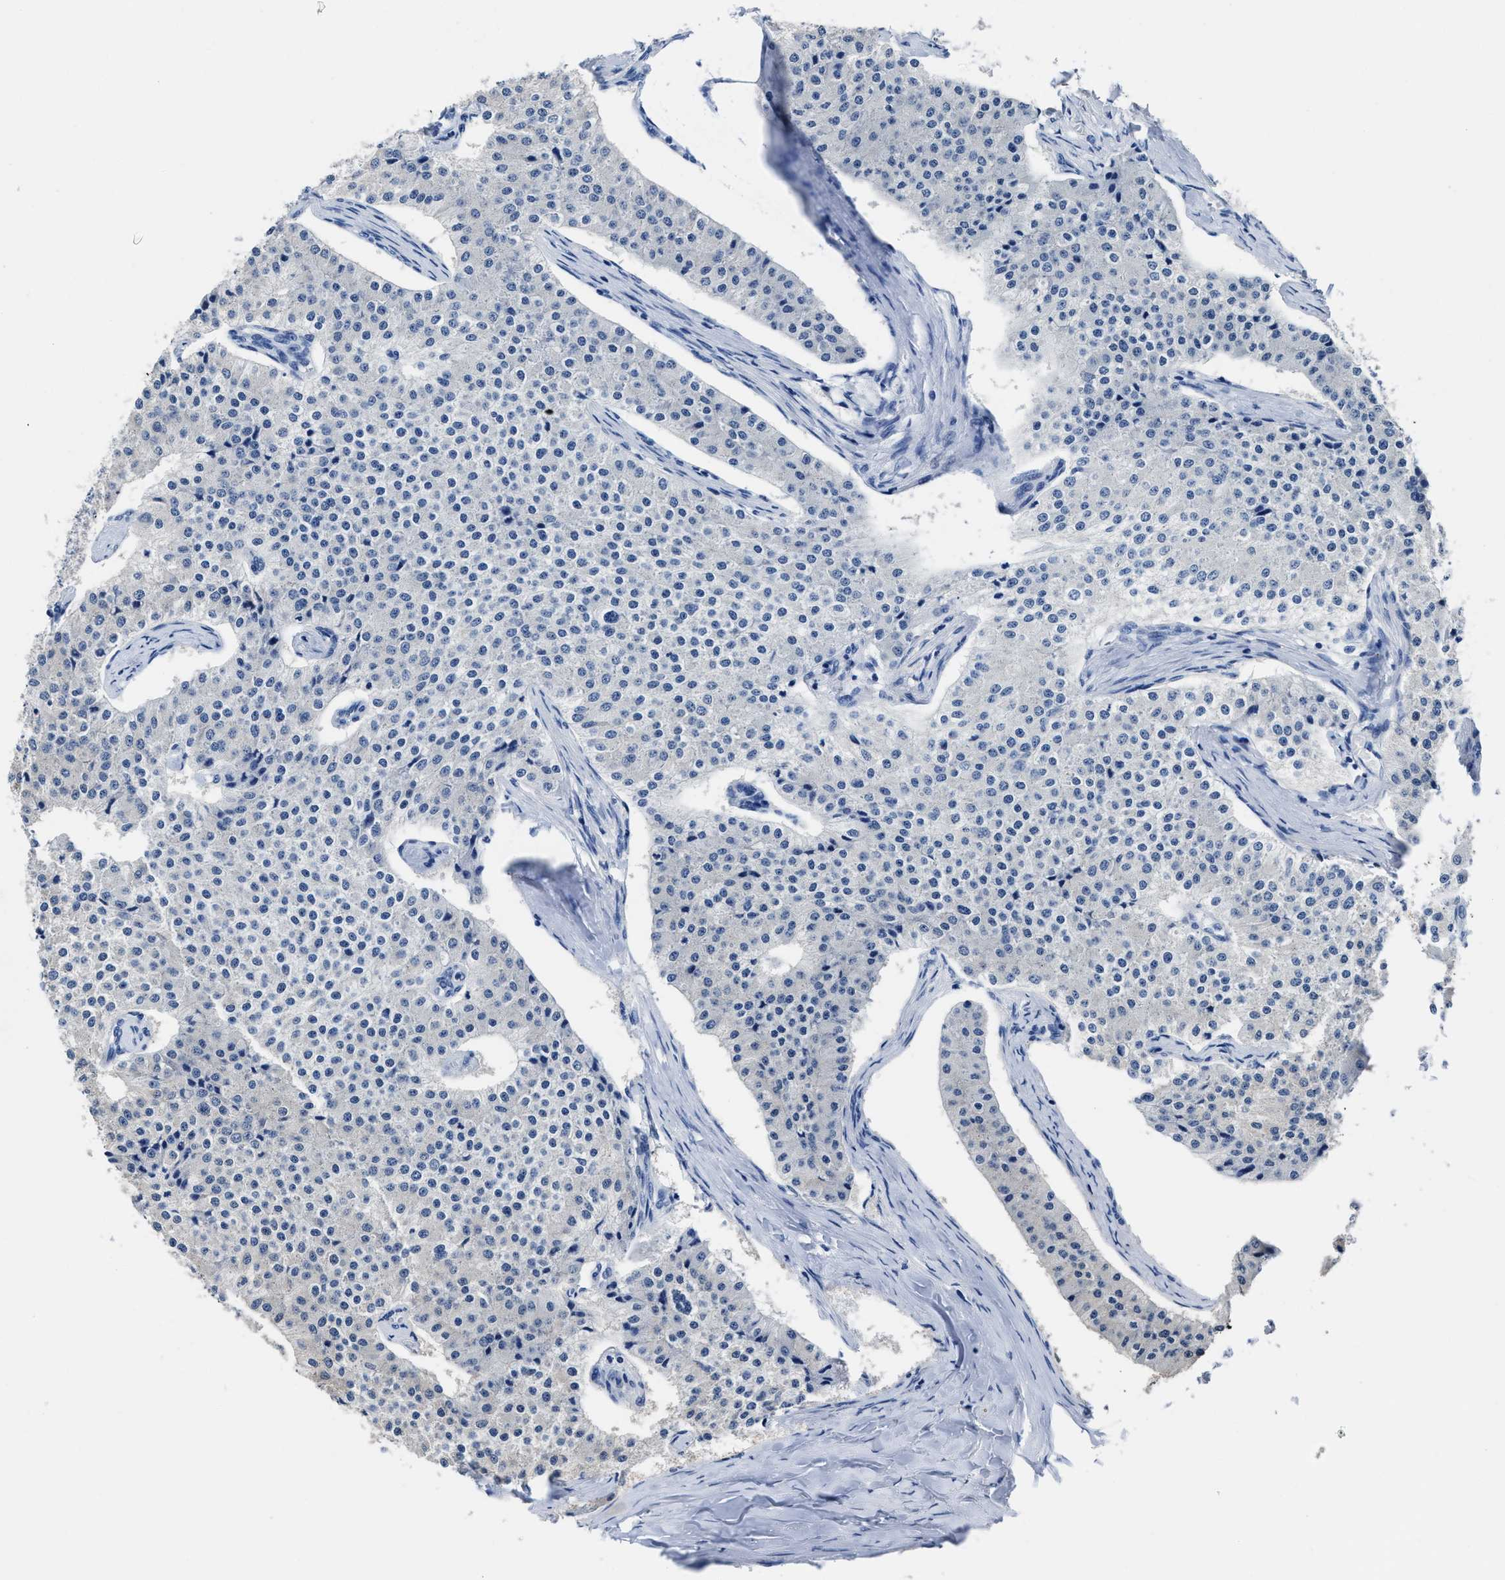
{"staining": {"intensity": "negative", "quantity": "none", "location": "none"}, "tissue": "carcinoid", "cell_type": "Tumor cells", "image_type": "cancer", "snomed": [{"axis": "morphology", "description": "Carcinoid, malignant, NOS"}, {"axis": "topography", "description": "Colon"}], "caption": "Immunohistochemistry micrograph of neoplastic tissue: human carcinoid (malignant) stained with DAB (3,3'-diaminobenzidine) exhibits no significant protein expression in tumor cells.", "gene": "HOOK1", "patient": {"sex": "female", "age": 52}}